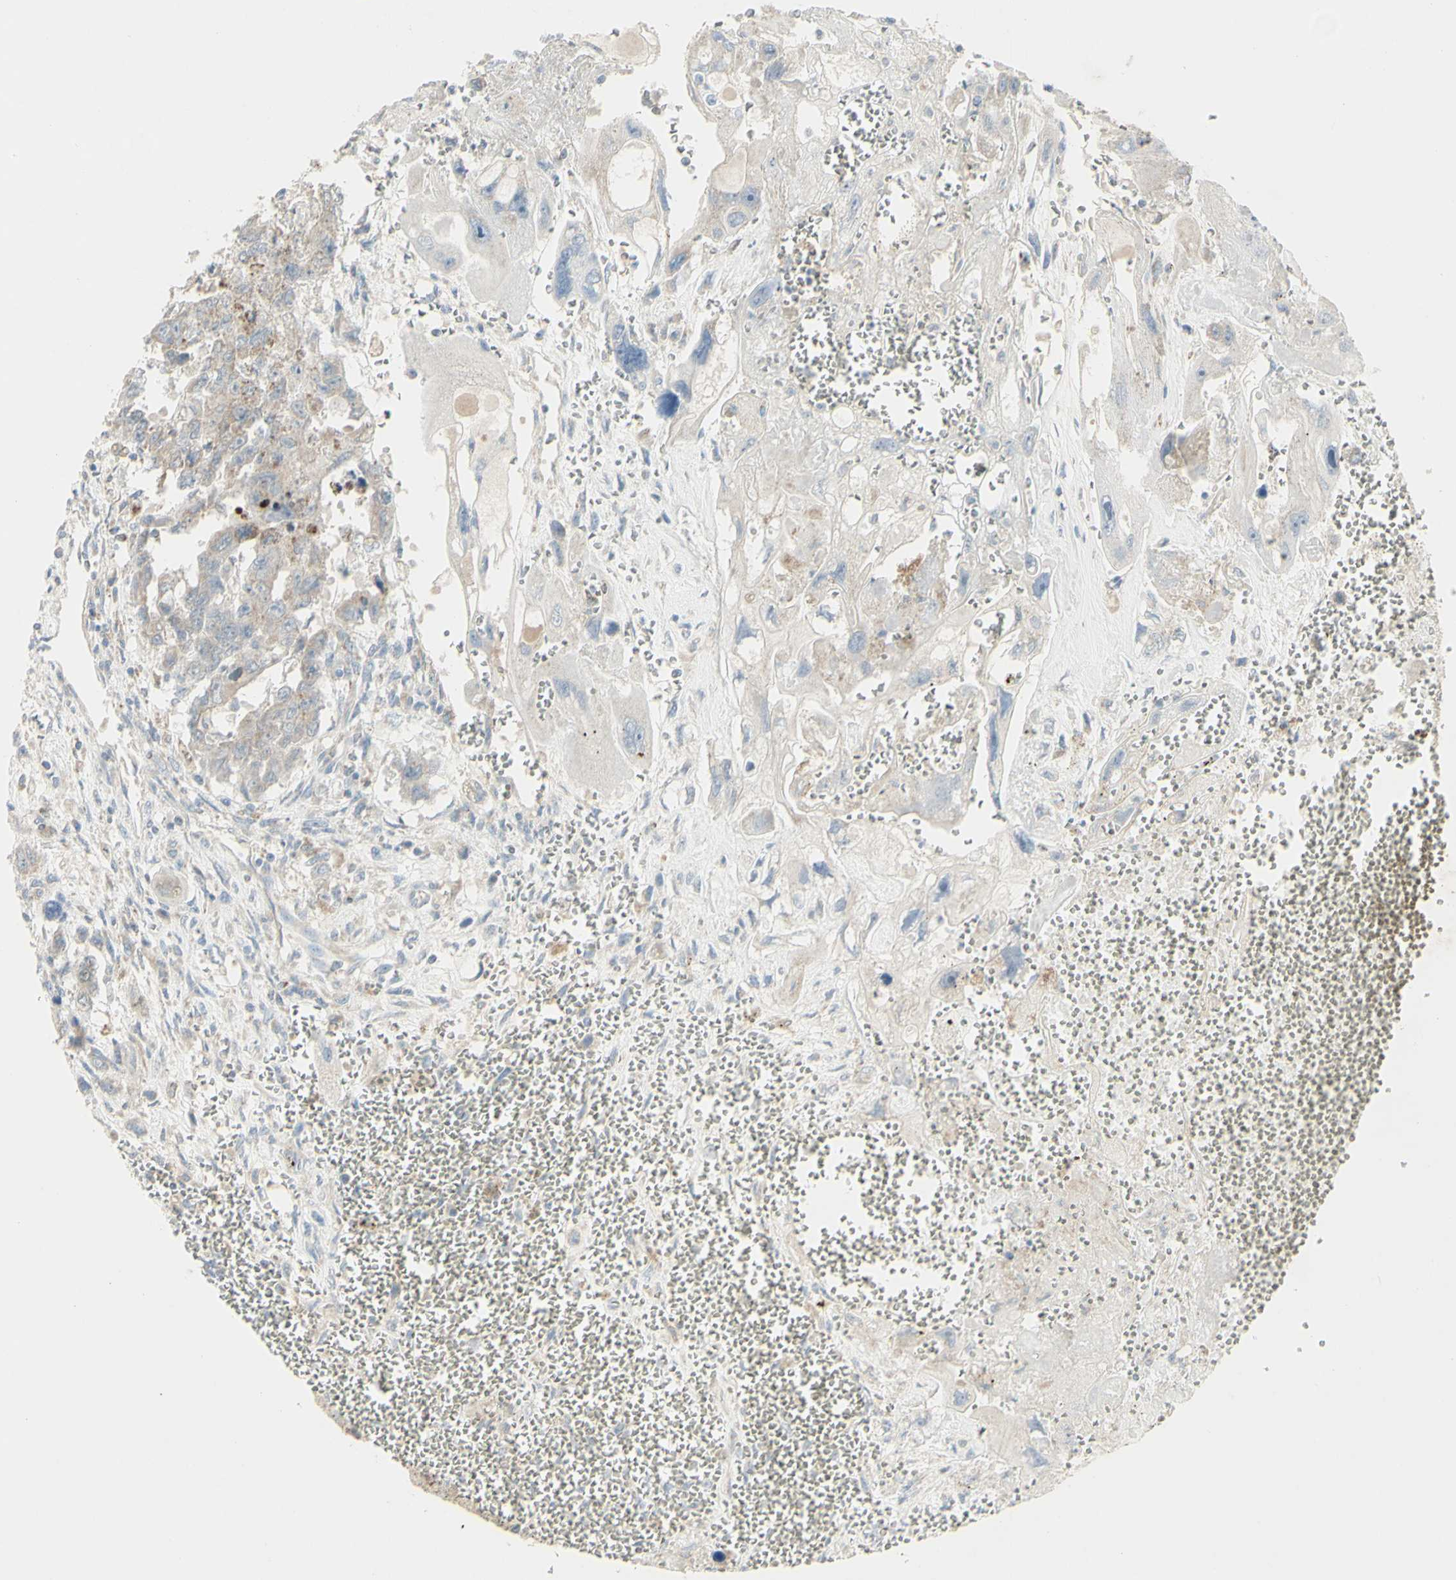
{"staining": {"intensity": "weak", "quantity": "25%-75%", "location": "cytoplasmic/membranous"}, "tissue": "testis cancer", "cell_type": "Tumor cells", "image_type": "cancer", "snomed": [{"axis": "morphology", "description": "Carcinoma, Embryonal, NOS"}, {"axis": "topography", "description": "Testis"}], "caption": "Protein expression analysis of testis cancer (embryonal carcinoma) displays weak cytoplasmic/membranous expression in about 25%-75% of tumor cells.", "gene": "CNTNAP1", "patient": {"sex": "male", "age": 28}}